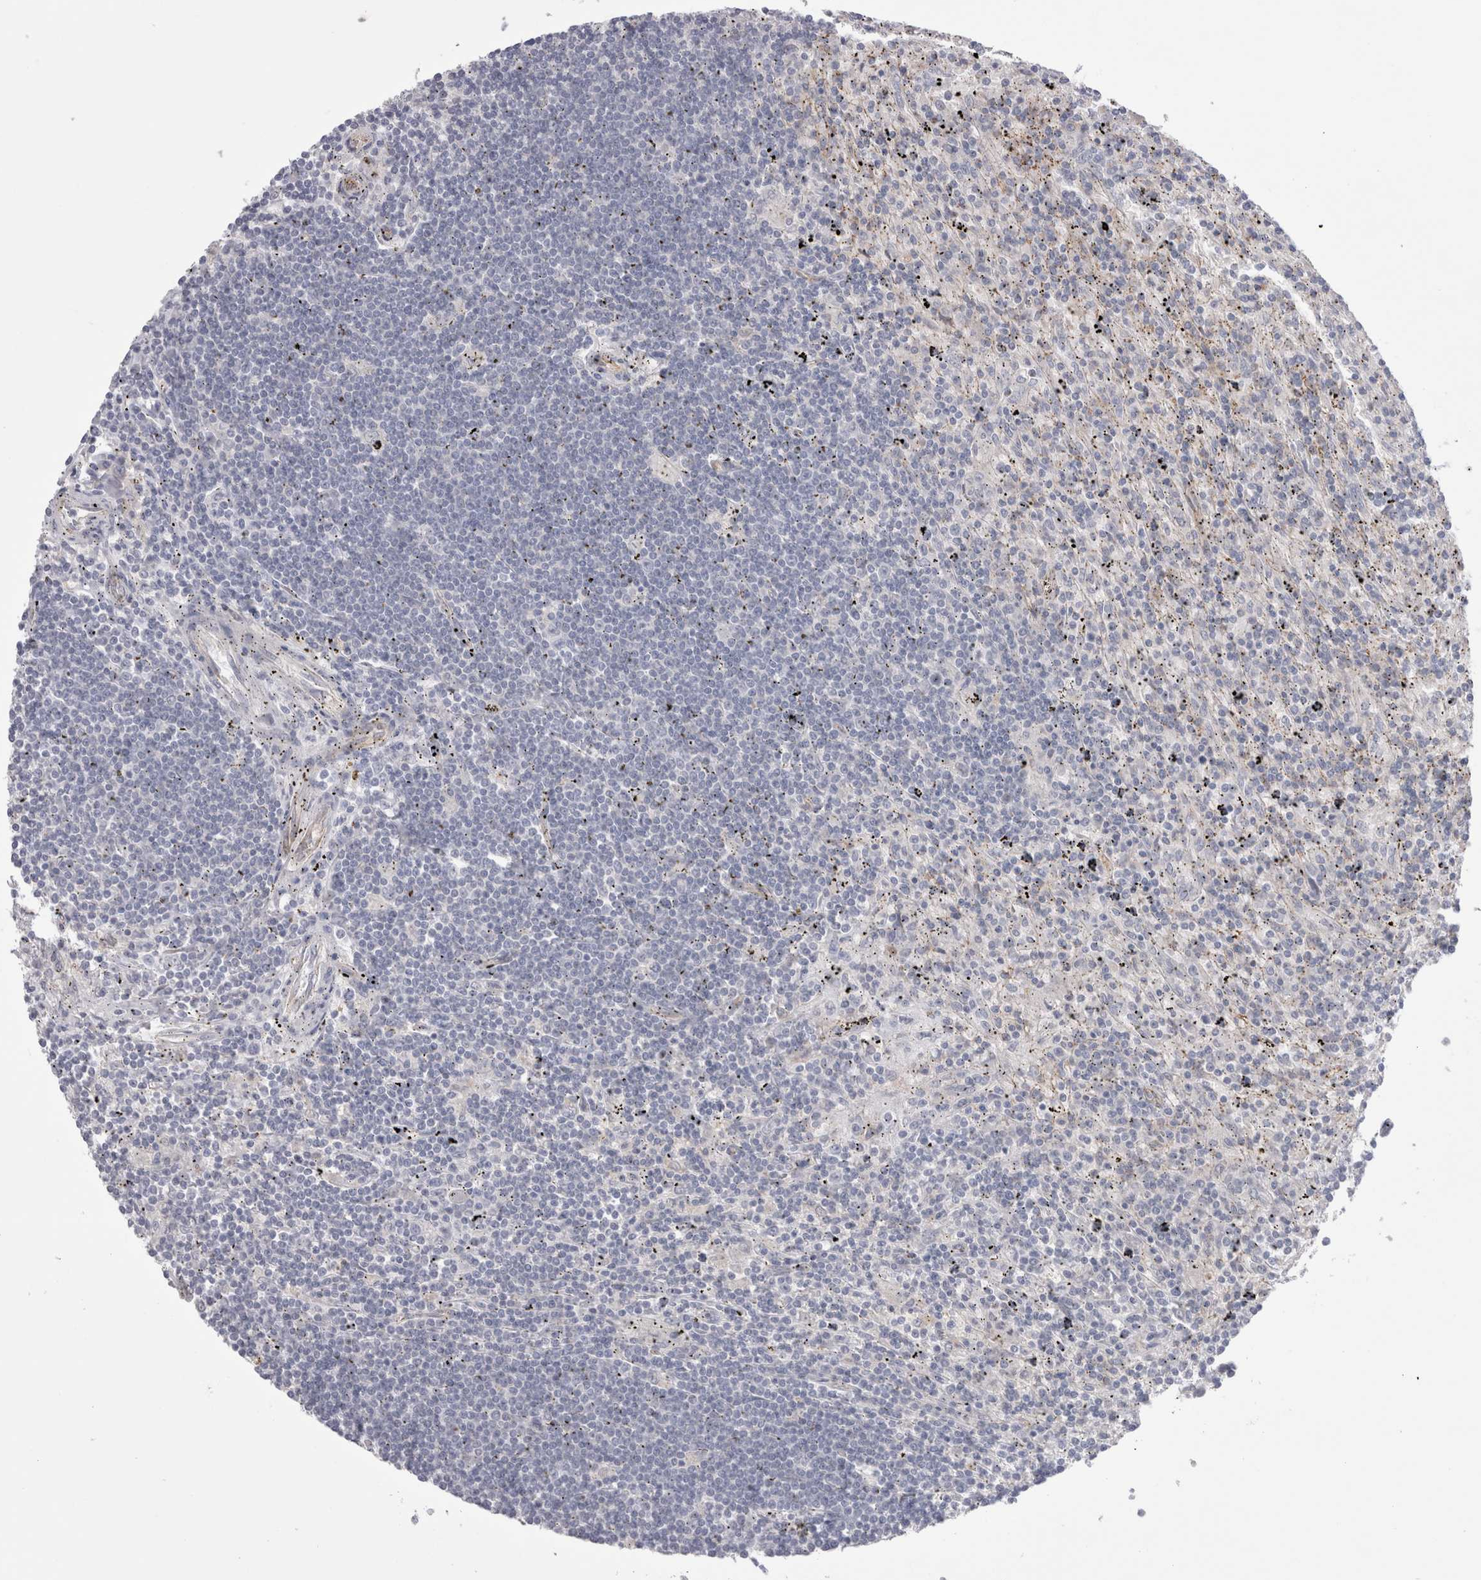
{"staining": {"intensity": "negative", "quantity": "none", "location": "none"}, "tissue": "lymphoma", "cell_type": "Tumor cells", "image_type": "cancer", "snomed": [{"axis": "morphology", "description": "Malignant lymphoma, non-Hodgkin's type, Low grade"}, {"axis": "topography", "description": "Spleen"}], "caption": "Lymphoma stained for a protein using IHC reveals no expression tumor cells.", "gene": "EPDR1", "patient": {"sex": "male", "age": 76}}